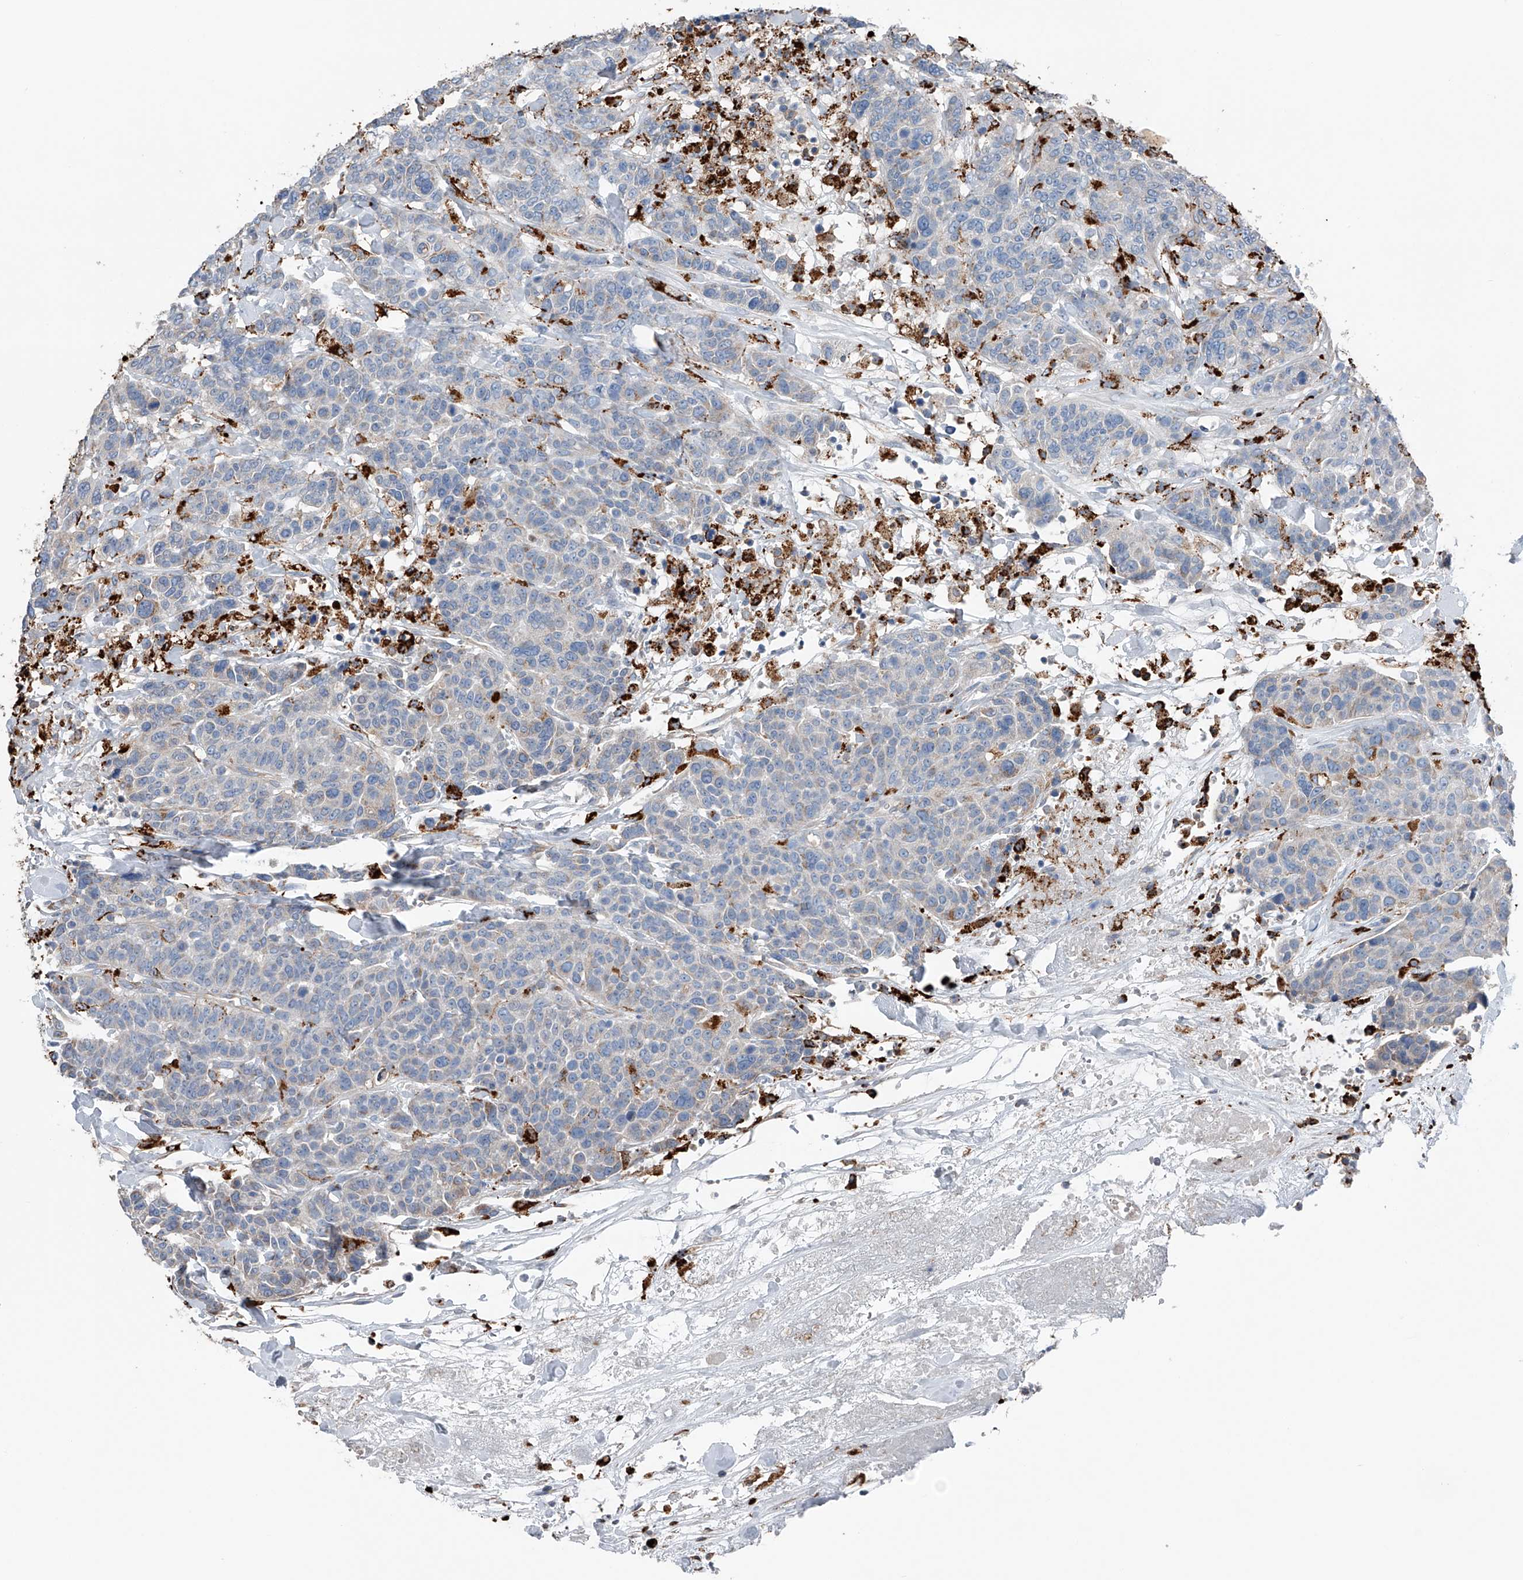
{"staining": {"intensity": "negative", "quantity": "none", "location": "none"}, "tissue": "breast cancer", "cell_type": "Tumor cells", "image_type": "cancer", "snomed": [{"axis": "morphology", "description": "Duct carcinoma"}, {"axis": "topography", "description": "Breast"}], "caption": "Tumor cells are negative for brown protein staining in breast cancer.", "gene": "ZNF772", "patient": {"sex": "female", "age": 37}}